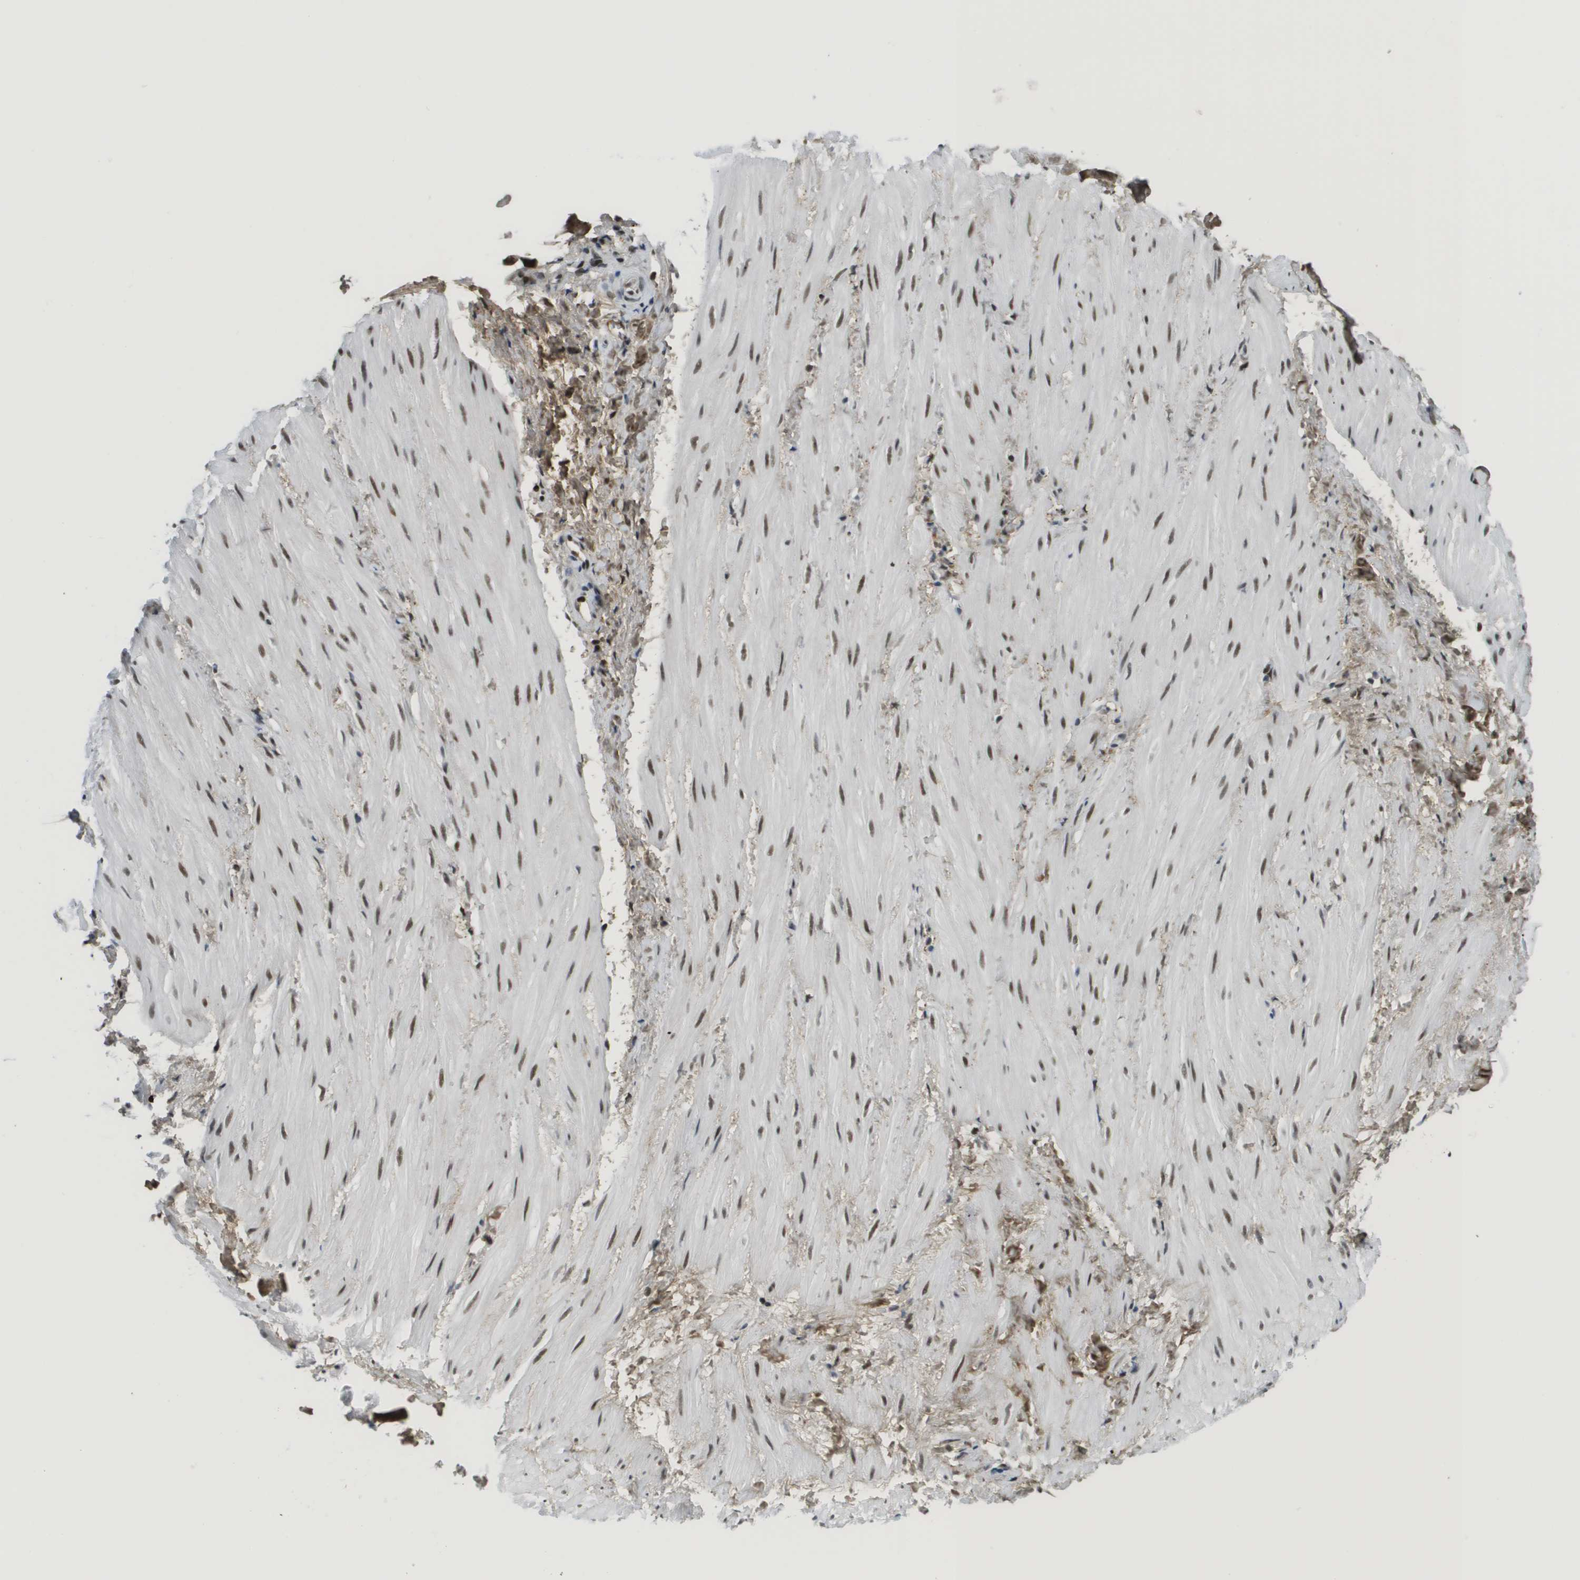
{"staining": {"intensity": "moderate", "quantity": ">75%", "location": "nuclear"}, "tissue": "smooth muscle", "cell_type": "Smooth muscle cells", "image_type": "normal", "snomed": [{"axis": "morphology", "description": "Normal tissue, NOS"}, {"axis": "topography", "description": "Smooth muscle"}], "caption": "Immunohistochemical staining of unremarkable smooth muscle demonstrates moderate nuclear protein staining in approximately >75% of smooth muscle cells. The protein of interest is stained brown, and the nuclei are stained in blue (DAB IHC with brightfield microscopy, high magnification).", "gene": "SMARCAD1", "patient": {"sex": "male", "age": 16}}